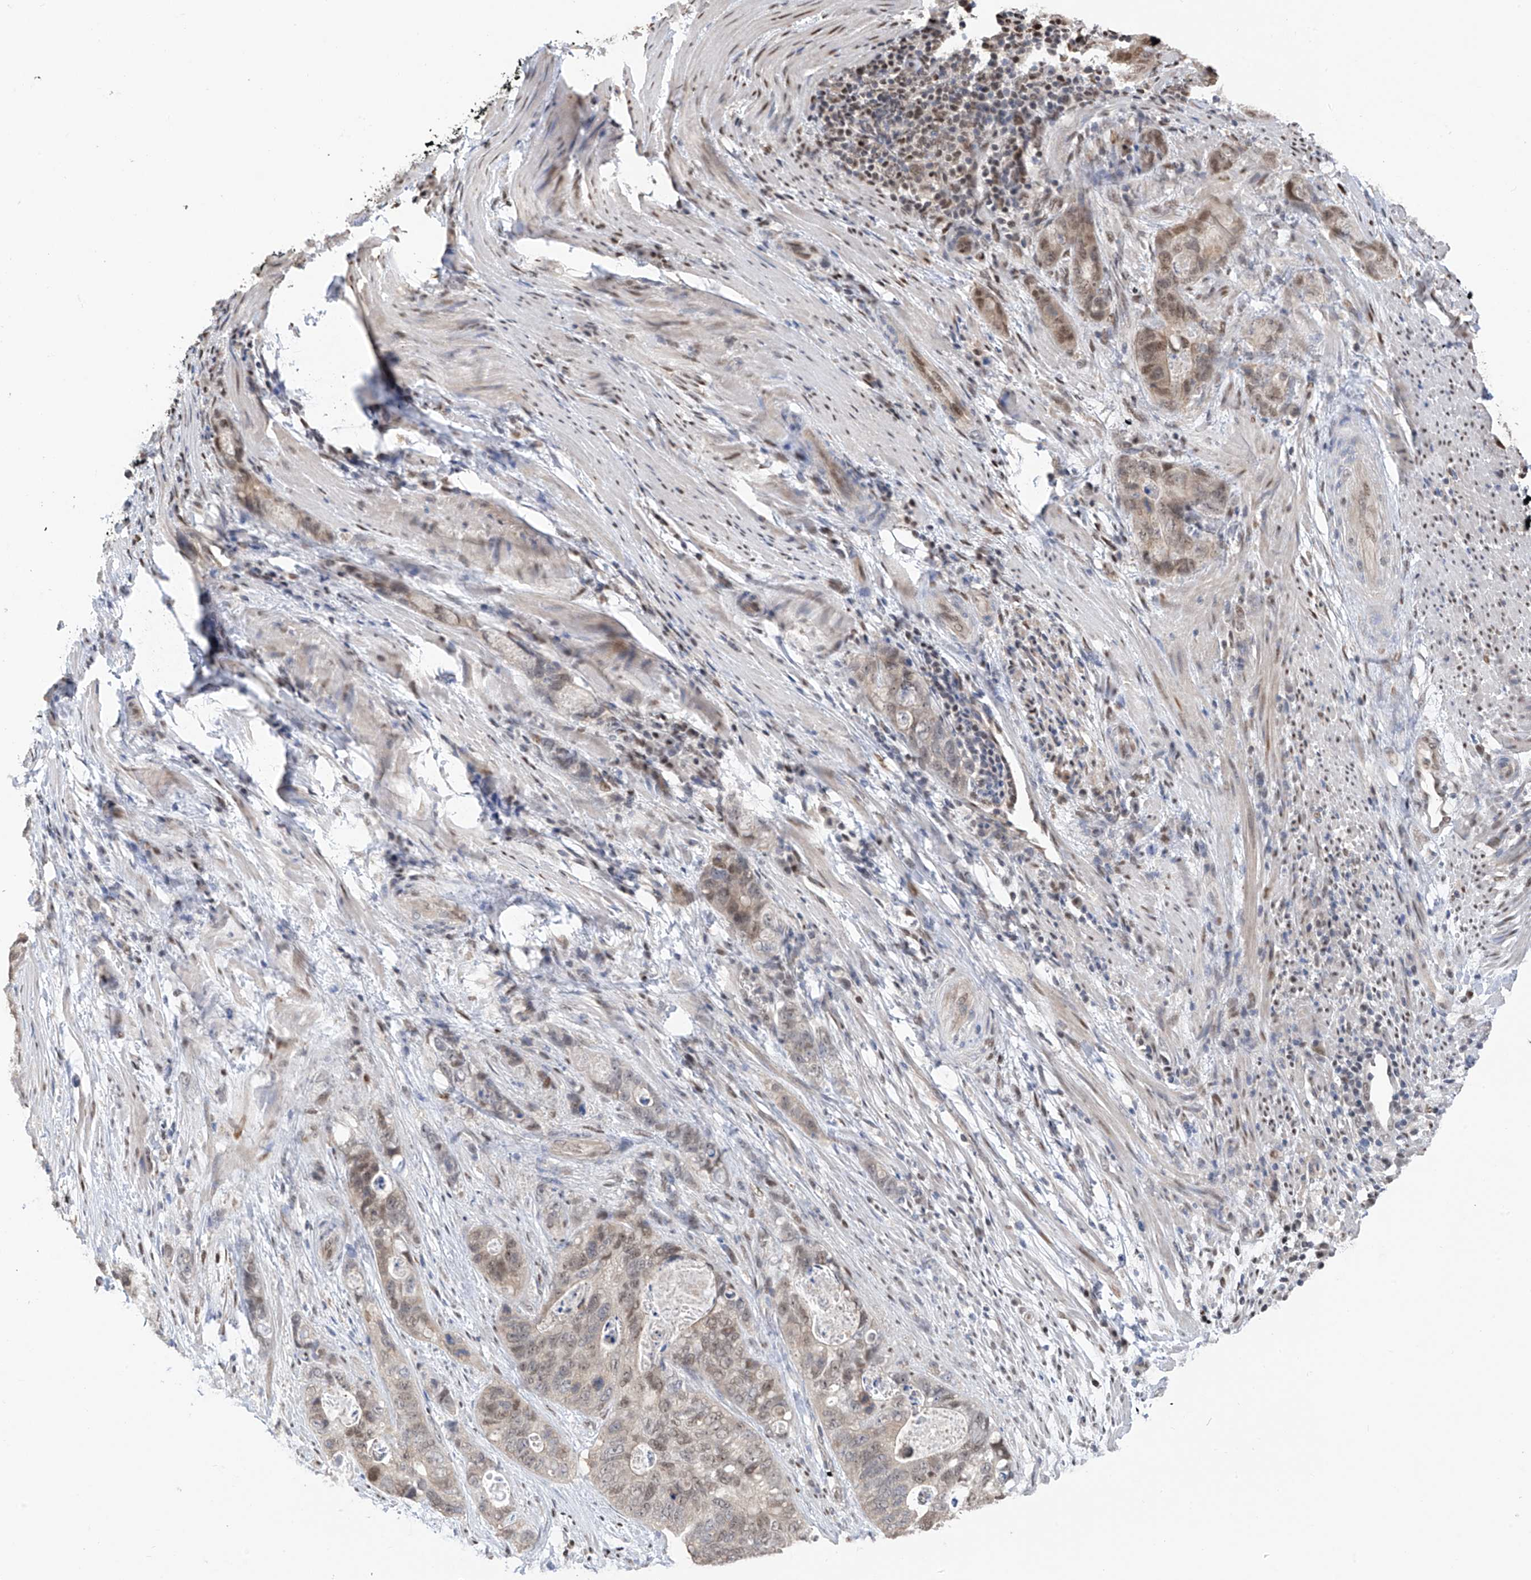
{"staining": {"intensity": "weak", "quantity": "<25%", "location": "nuclear"}, "tissue": "stomach cancer", "cell_type": "Tumor cells", "image_type": "cancer", "snomed": [{"axis": "morphology", "description": "Adenocarcinoma, NOS"}, {"axis": "topography", "description": "Stomach"}], "caption": "There is no significant staining in tumor cells of stomach cancer.", "gene": "PMM1", "patient": {"sex": "female", "age": 89}}